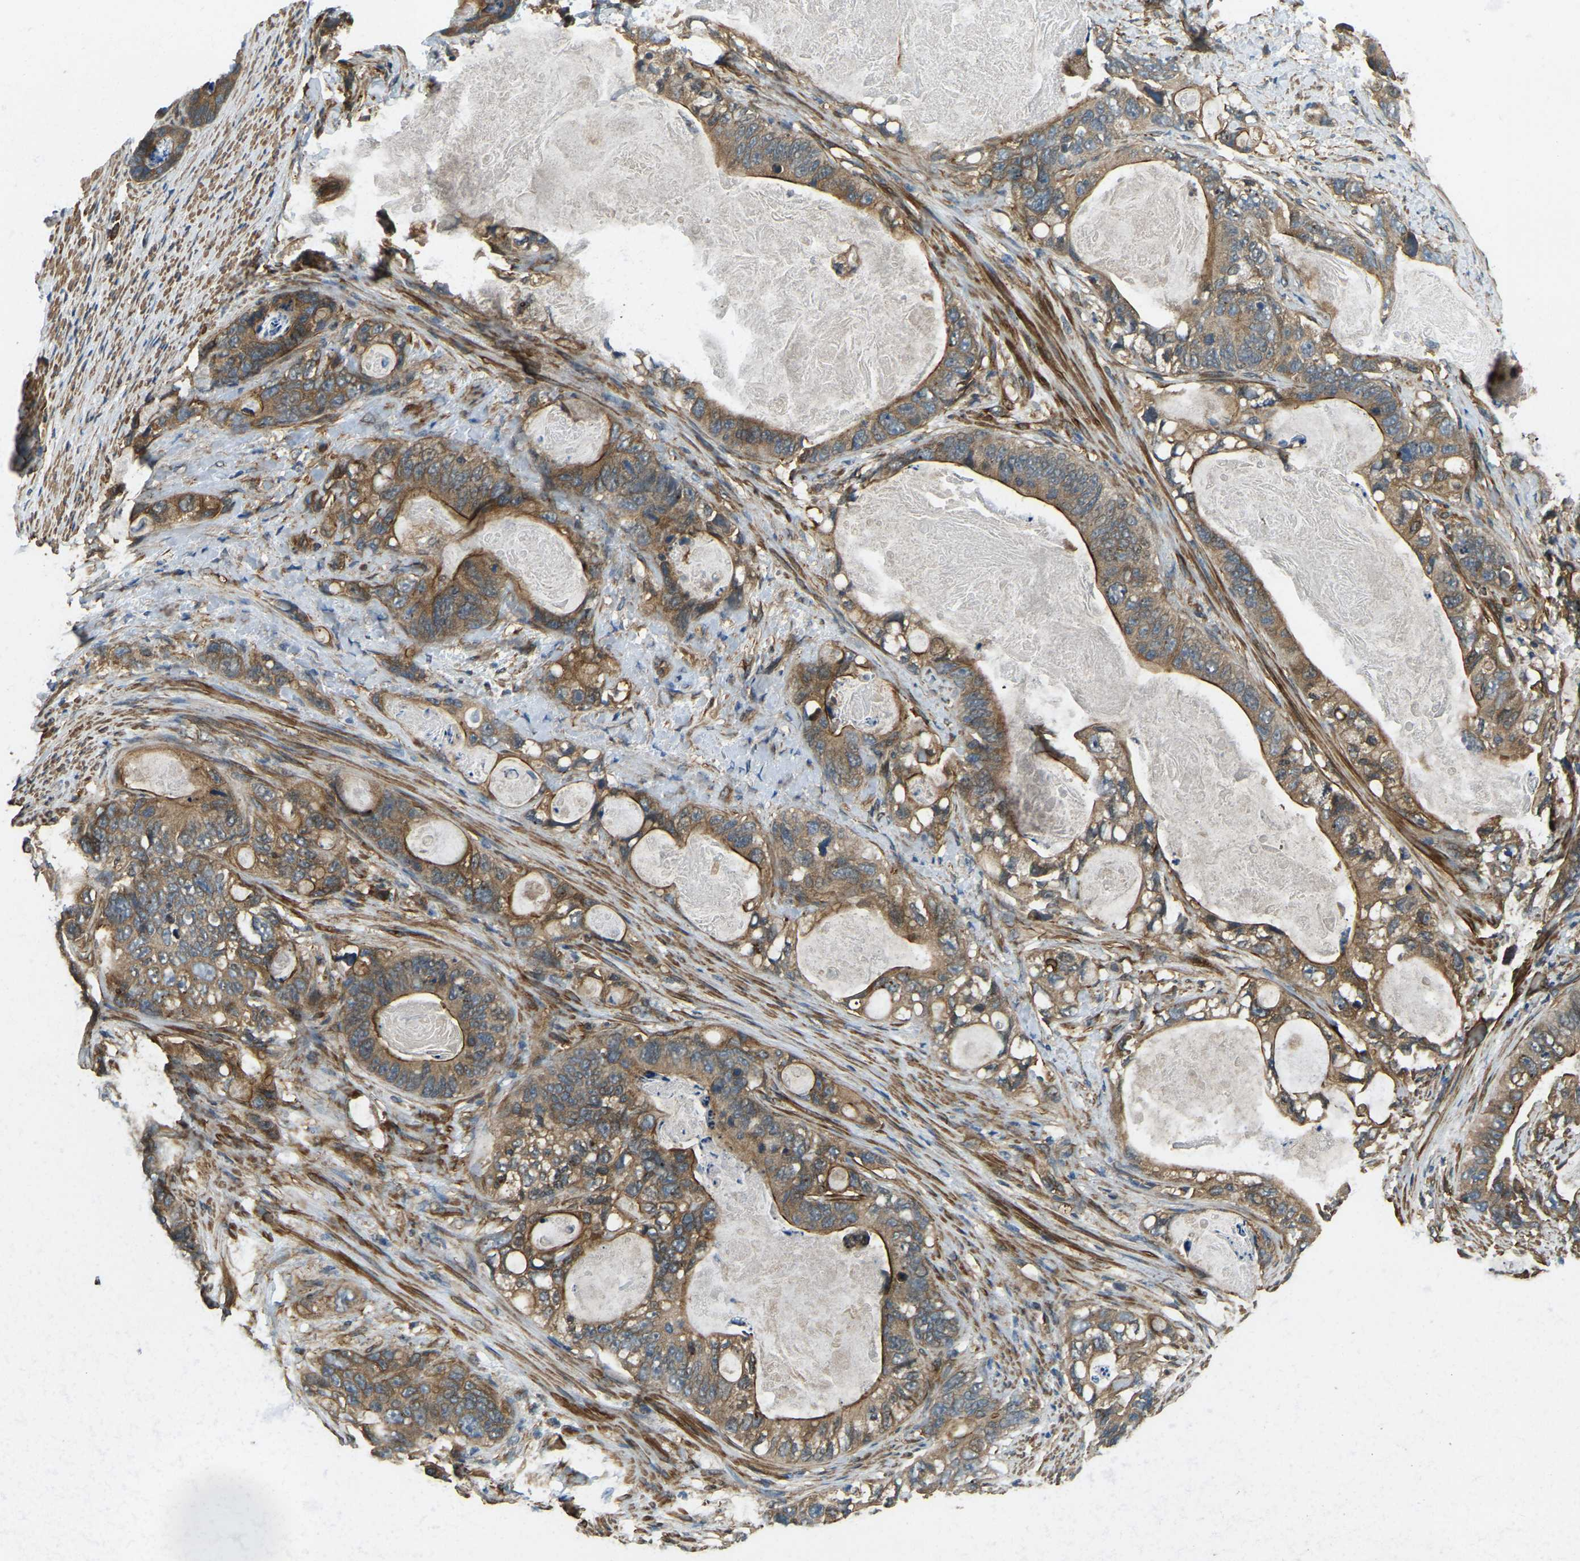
{"staining": {"intensity": "moderate", "quantity": ">75%", "location": "cytoplasmic/membranous"}, "tissue": "stomach cancer", "cell_type": "Tumor cells", "image_type": "cancer", "snomed": [{"axis": "morphology", "description": "Normal tissue, NOS"}, {"axis": "morphology", "description": "Adenocarcinoma, NOS"}, {"axis": "topography", "description": "Stomach"}], "caption": "Brown immunohistochemical staining in human stomach adenocarcinoma exhibits moderate cytoplasmic/membranous positivity in about >75% of tumor cells.", "gene": "ERGIC1", "patient": {"sex": "female", "age": 89}}